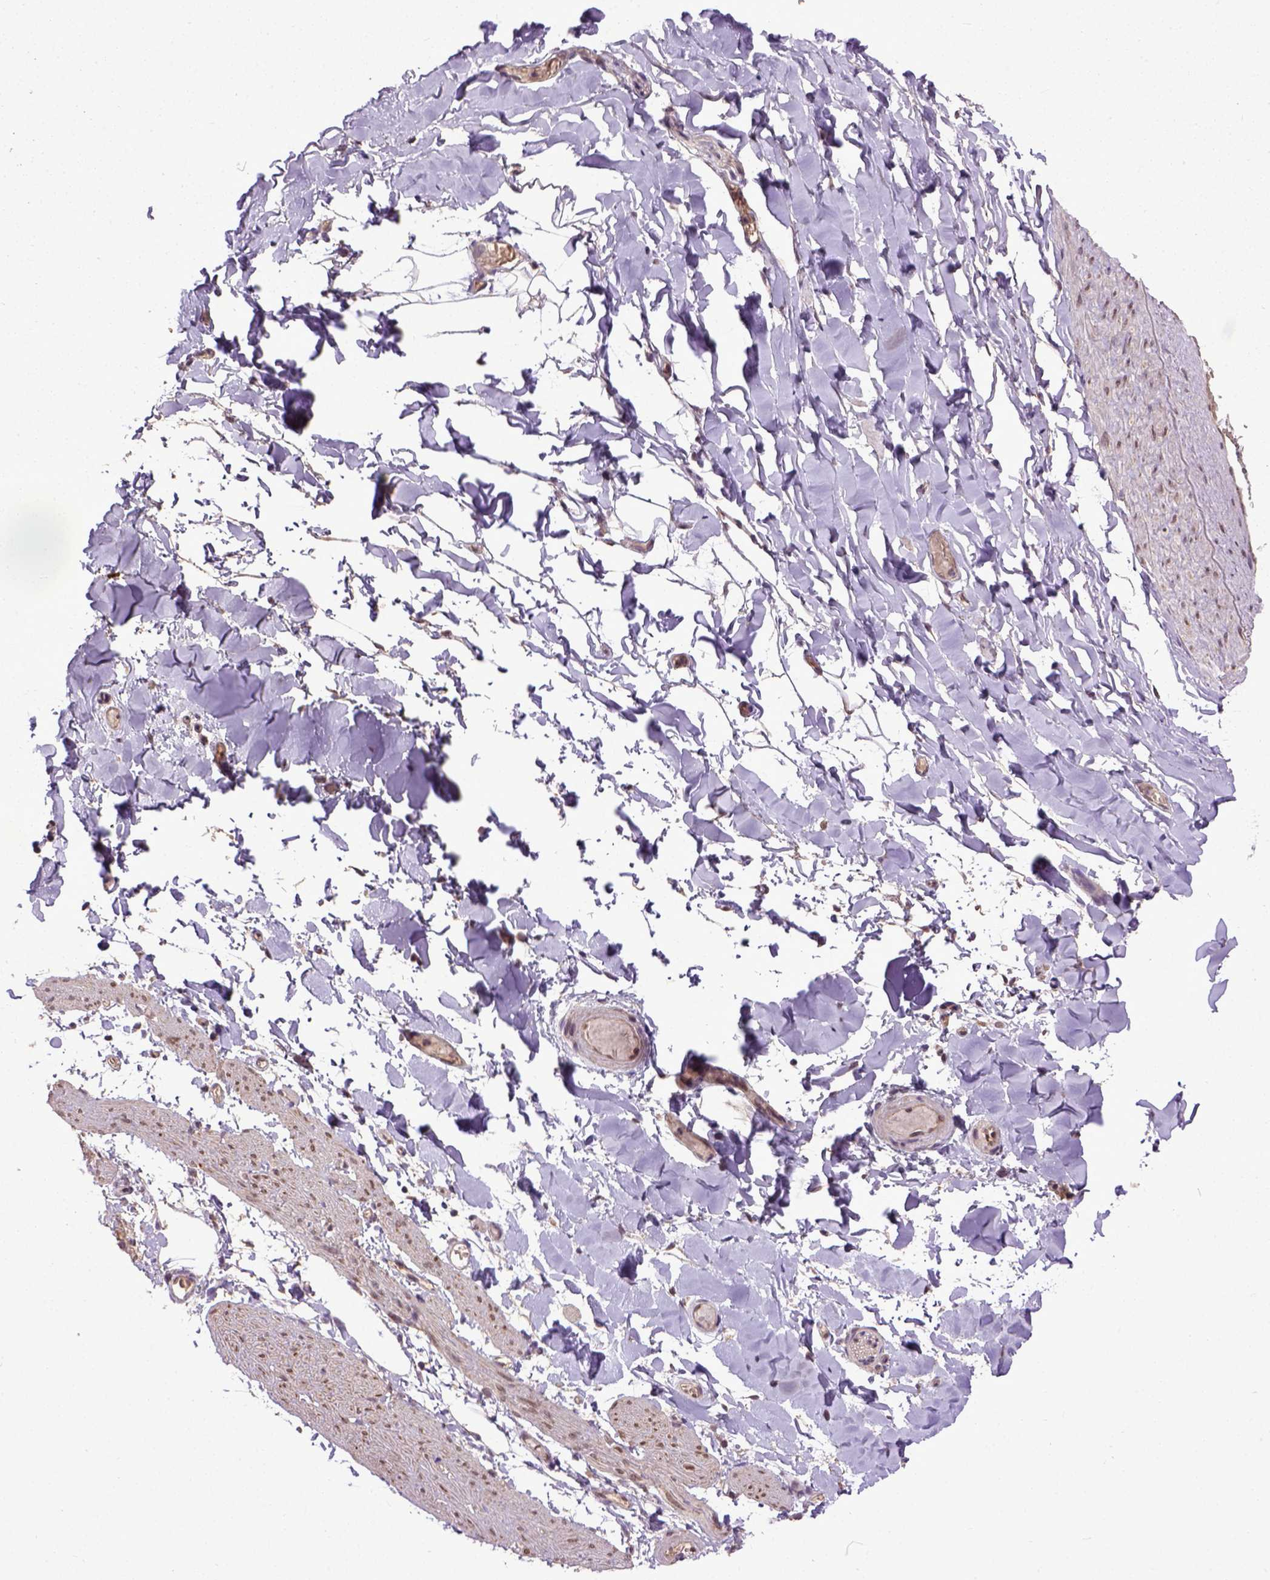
{"staining": {"intensity": "moderate", "quantity": ">75%", "location": "nuclear"}, "tissue": "adipose tissue", "cell_type": "Adipocytes", "image_type": "normal", "snomed": [{"axis": "morphology", "description": "Normal tissue, NOS"}, {"axis": "topography", "description": "Gallbladder"}, {"axis": "topography", "description": "Peripheral nerve tissue"}], "caption": "Adipose tissue stained with a brown dye displays moderate nuclear positive staining in approximately >75% of adipocytes.", "gene": "UBA3", "patient": {"sex": "female", "age": 45}}